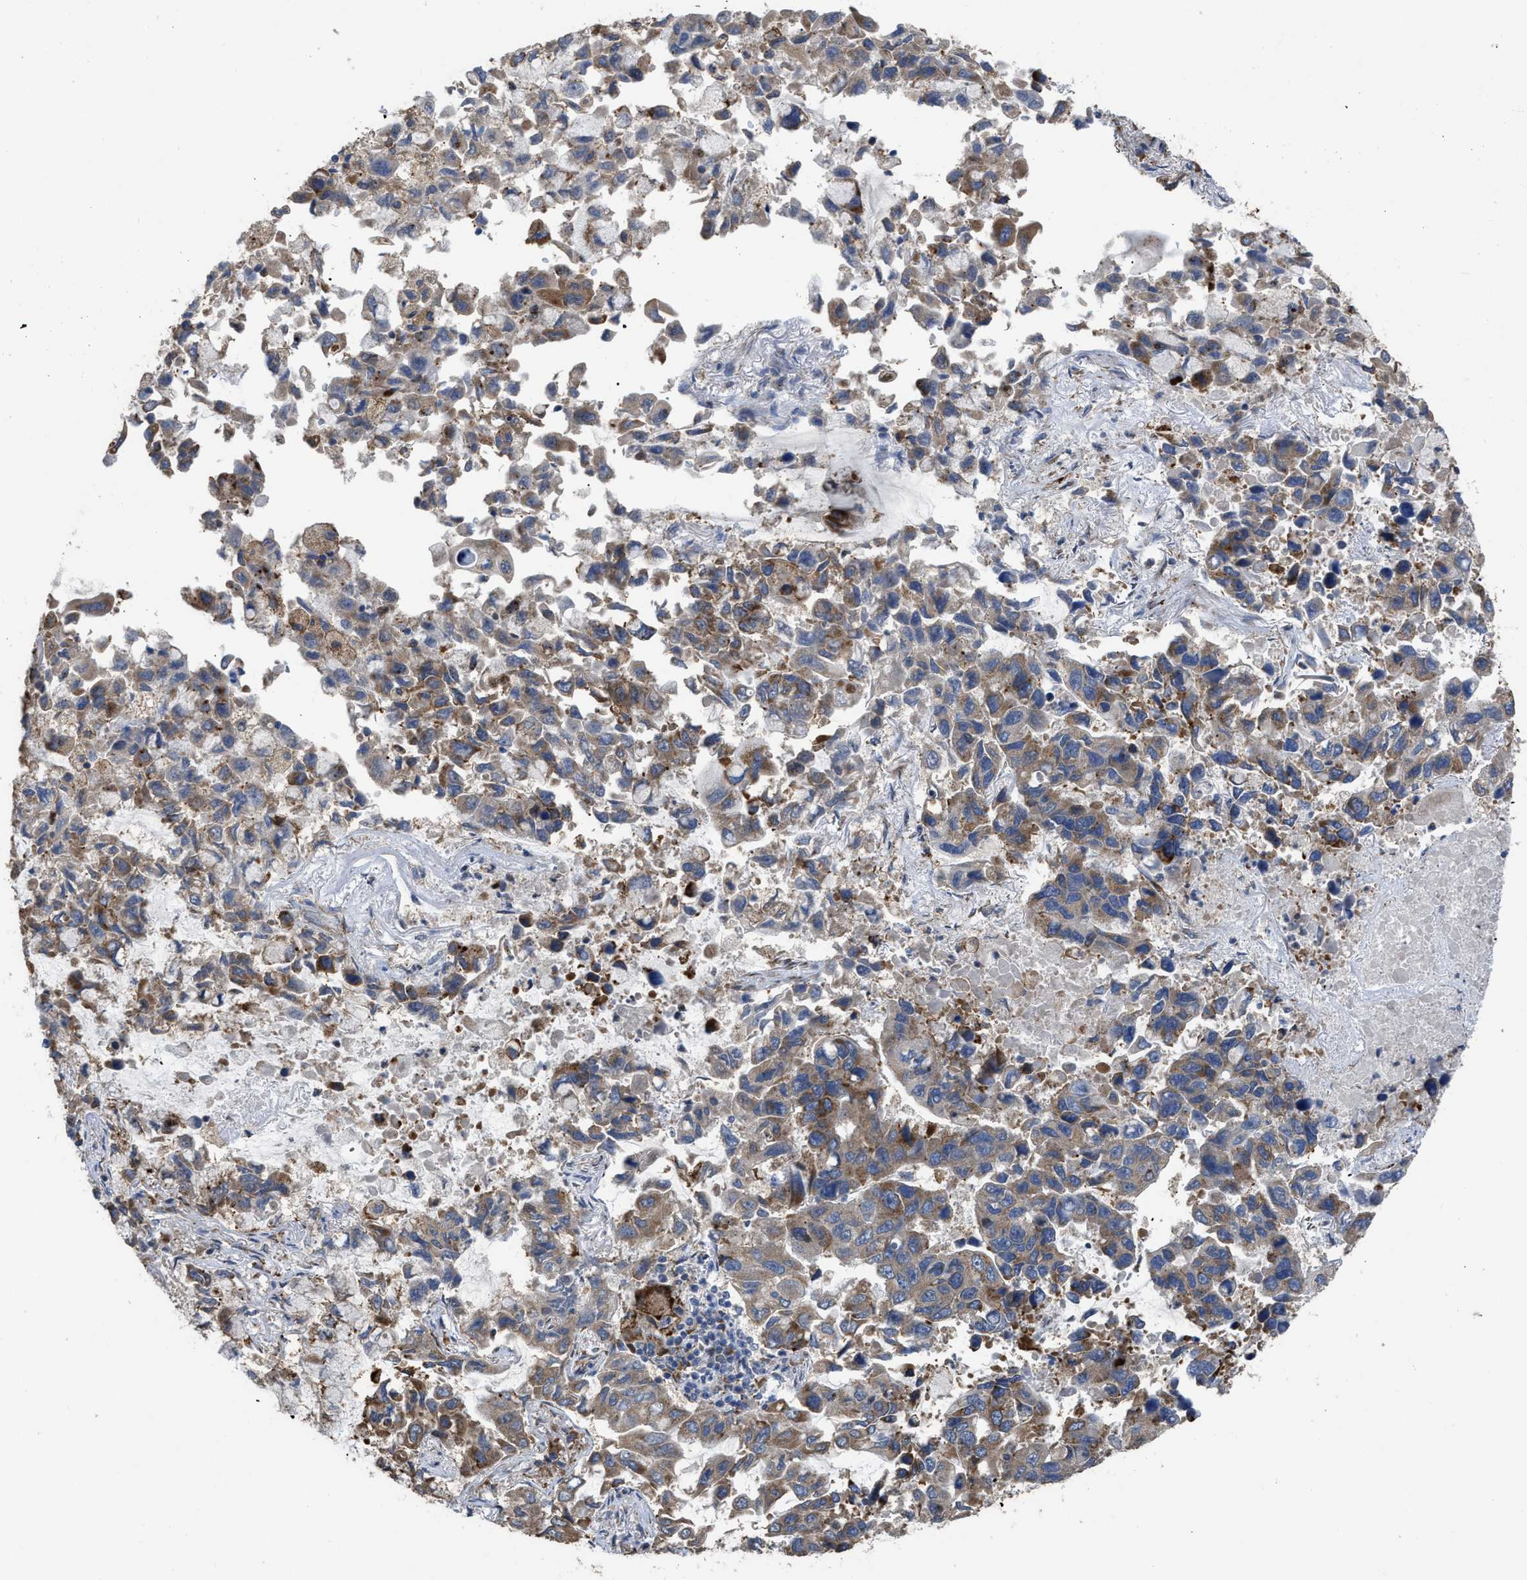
{"staining": {"intensity": "moderate", "quantity": ">75%", "location": "cytoplasmic/membranous"}, "tissue": "lung cancer", "cell_type": "Tumor cells", "image_type": "cancer", "snomed": [{"axis": "morphology", "description": "Adenocarcinoma, NOS"}, {"axis": "topography", "description": "Lung"}], "caption": "Immunohistochemistry (IHC) image of lung adenocarcinoma stained for a protein (brown), which exhibits medium levels of moderate cytoplasmic/membranous staining in approximately >75% of tumor cells.", "gene": "AK2", "patient": {"sex": "male", "age": 64}}